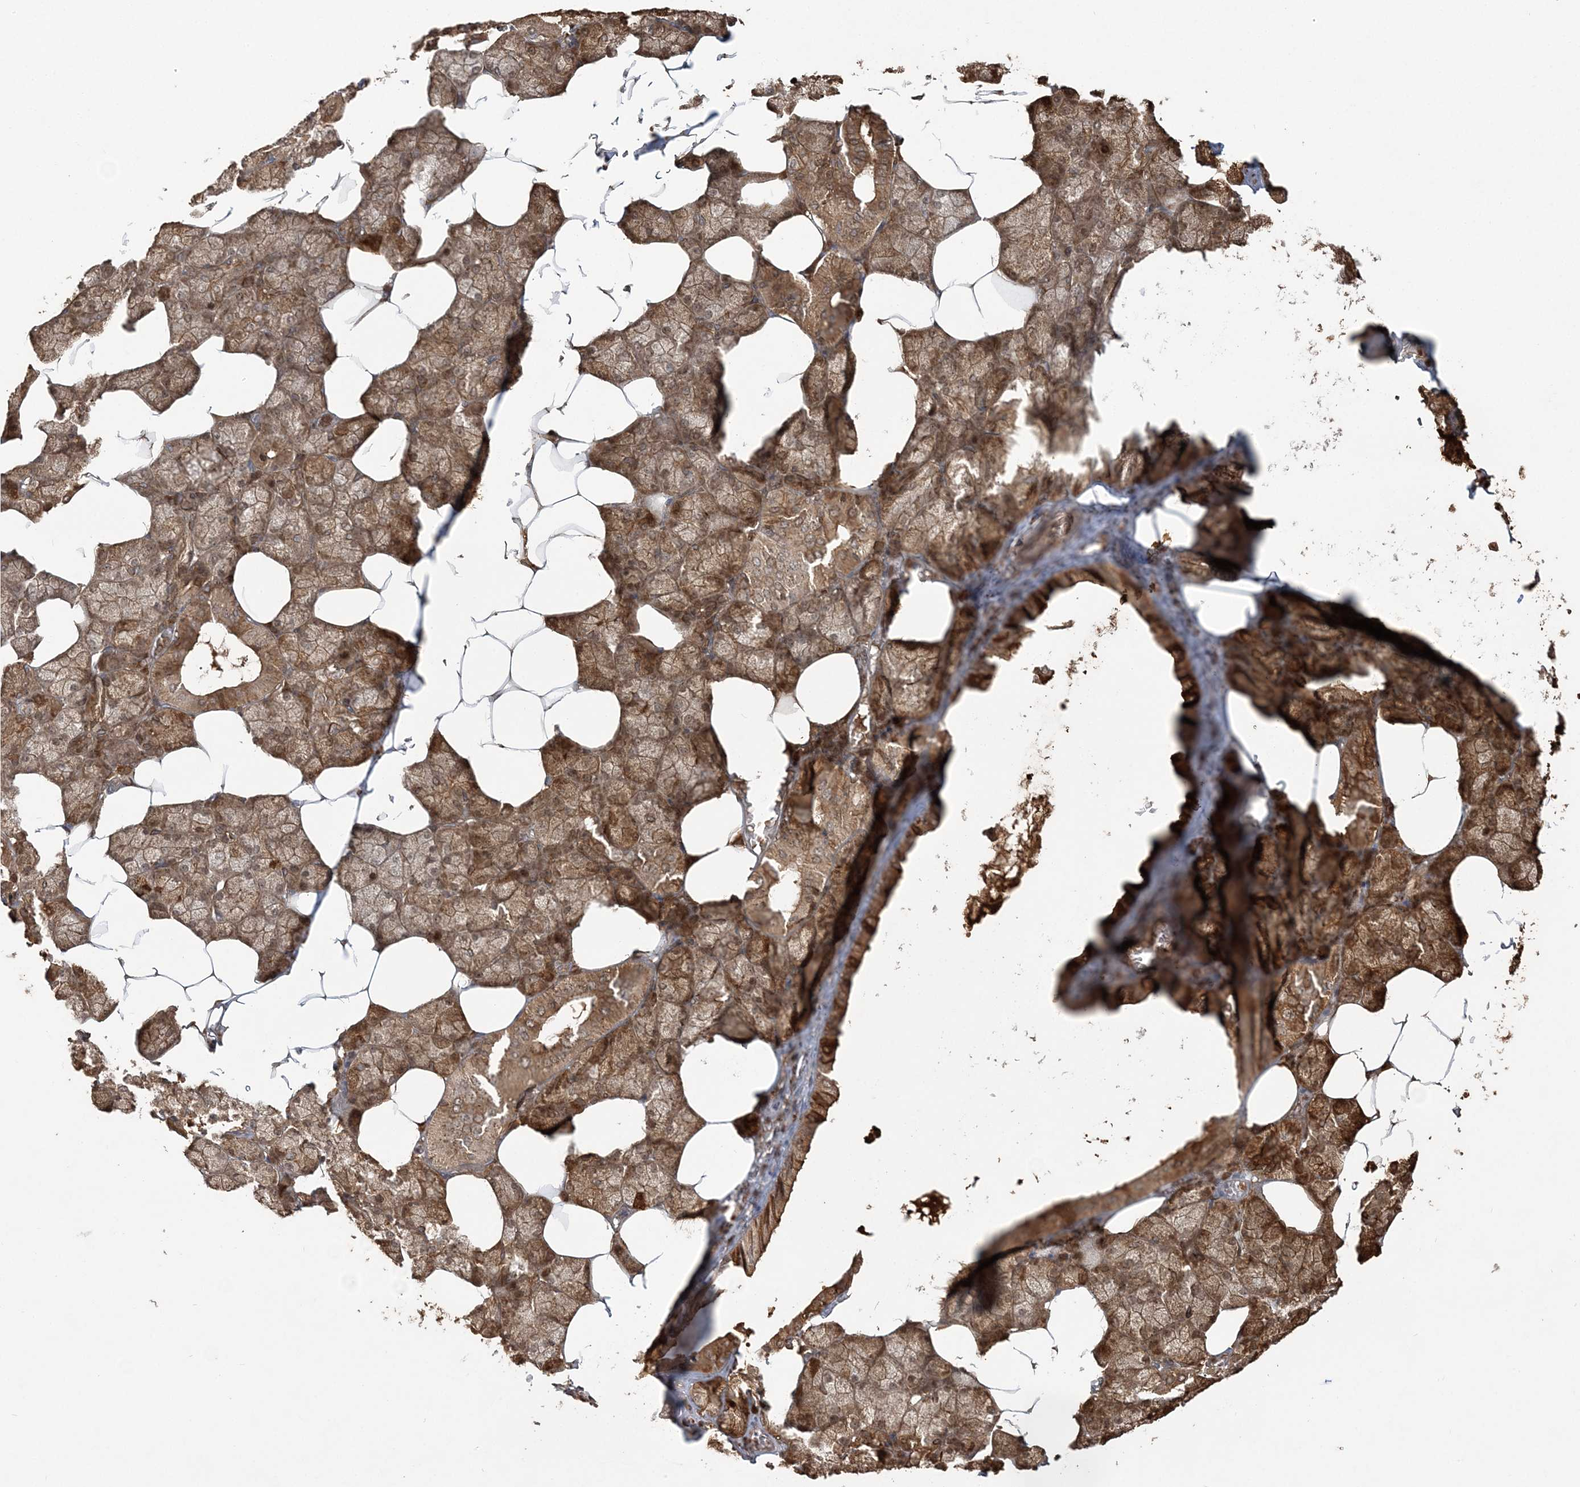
{"staining": {"intensity": "strong", "quantity": ">75%", "location": "cytoplasmic/membranous,nuclear"}, "tissue": "salivary gland", "cell_type": "Glandular cells", "image_type": "normal", "snomed": [{"axis": "morphology", "description": "Normal tissue, NOS"}, {"axis": "topography", "description": "Salivary gland"}], "caption": "Protein staining exhibits strong cytoplasmic/membranous,nuclear staining in about >75% of glandular cells in normal salivary gland. The staining is performed using DAB (3,3'-diaminobenzidine) brown chromogen to label protein expression. The nuclei are counter-stained blue using hematoxylin.", "gene": "CAB39", "patient": {"sex": "male", "age": 62}}